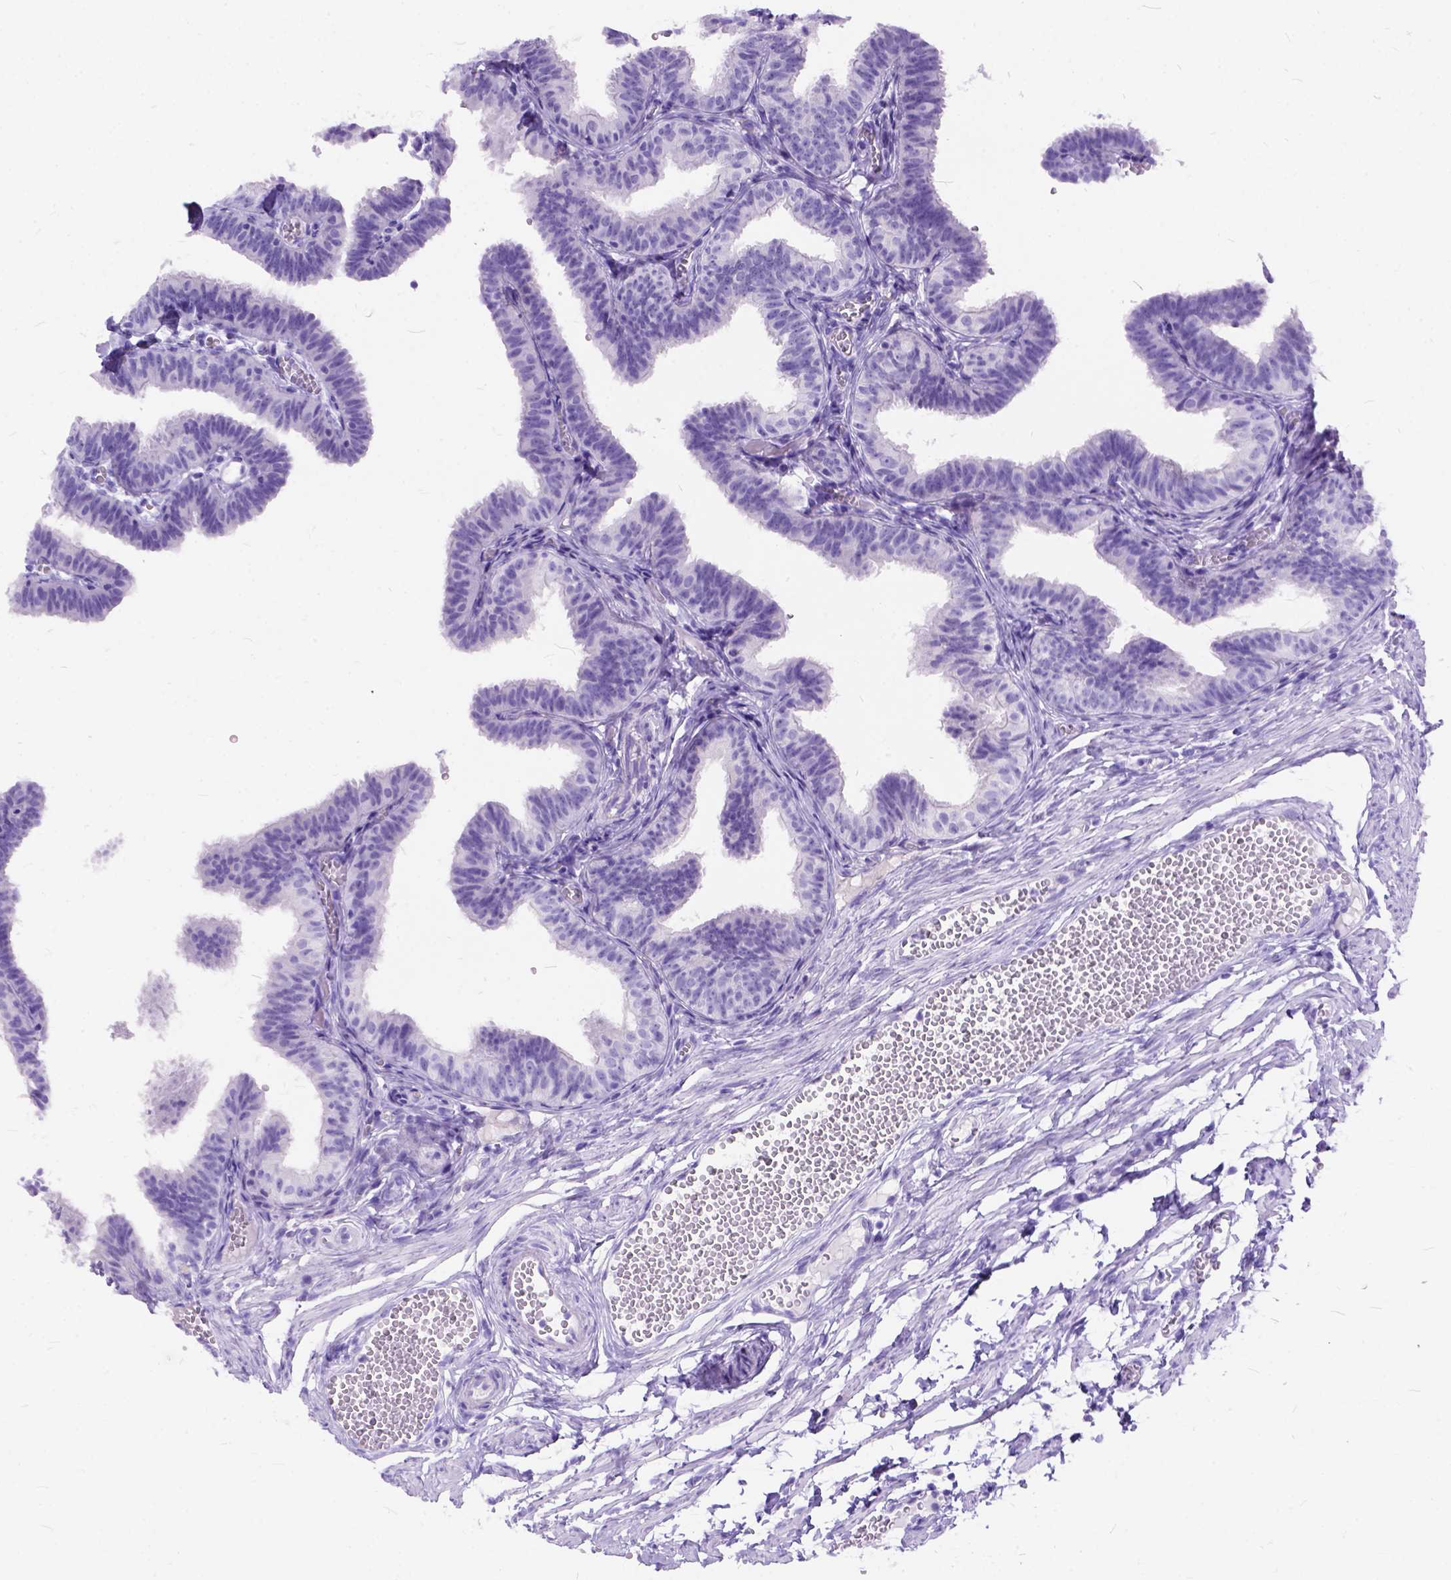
{"staining": {"intensity": "negative", "quantity": "none", "location": "none"}, "tissue": "fallopian tube", "cell_type": "Glandular cells", "image_type": "normal", "snomed": [{"axis": "morphology", "description": "Normal tissue, NOS"}, {"axis": "topography", "description": "Fallopian tube"}], "caption": "This histopathology image is of unremarkable fallopian tube stained with immunohistochemistry (IHC) to label a protein in brown with the nuclei are counter-stained blue. There is no staining in glandular cells.", "gene": "C1QTNF3", "patient": {"sex": "female", "age": 25}}